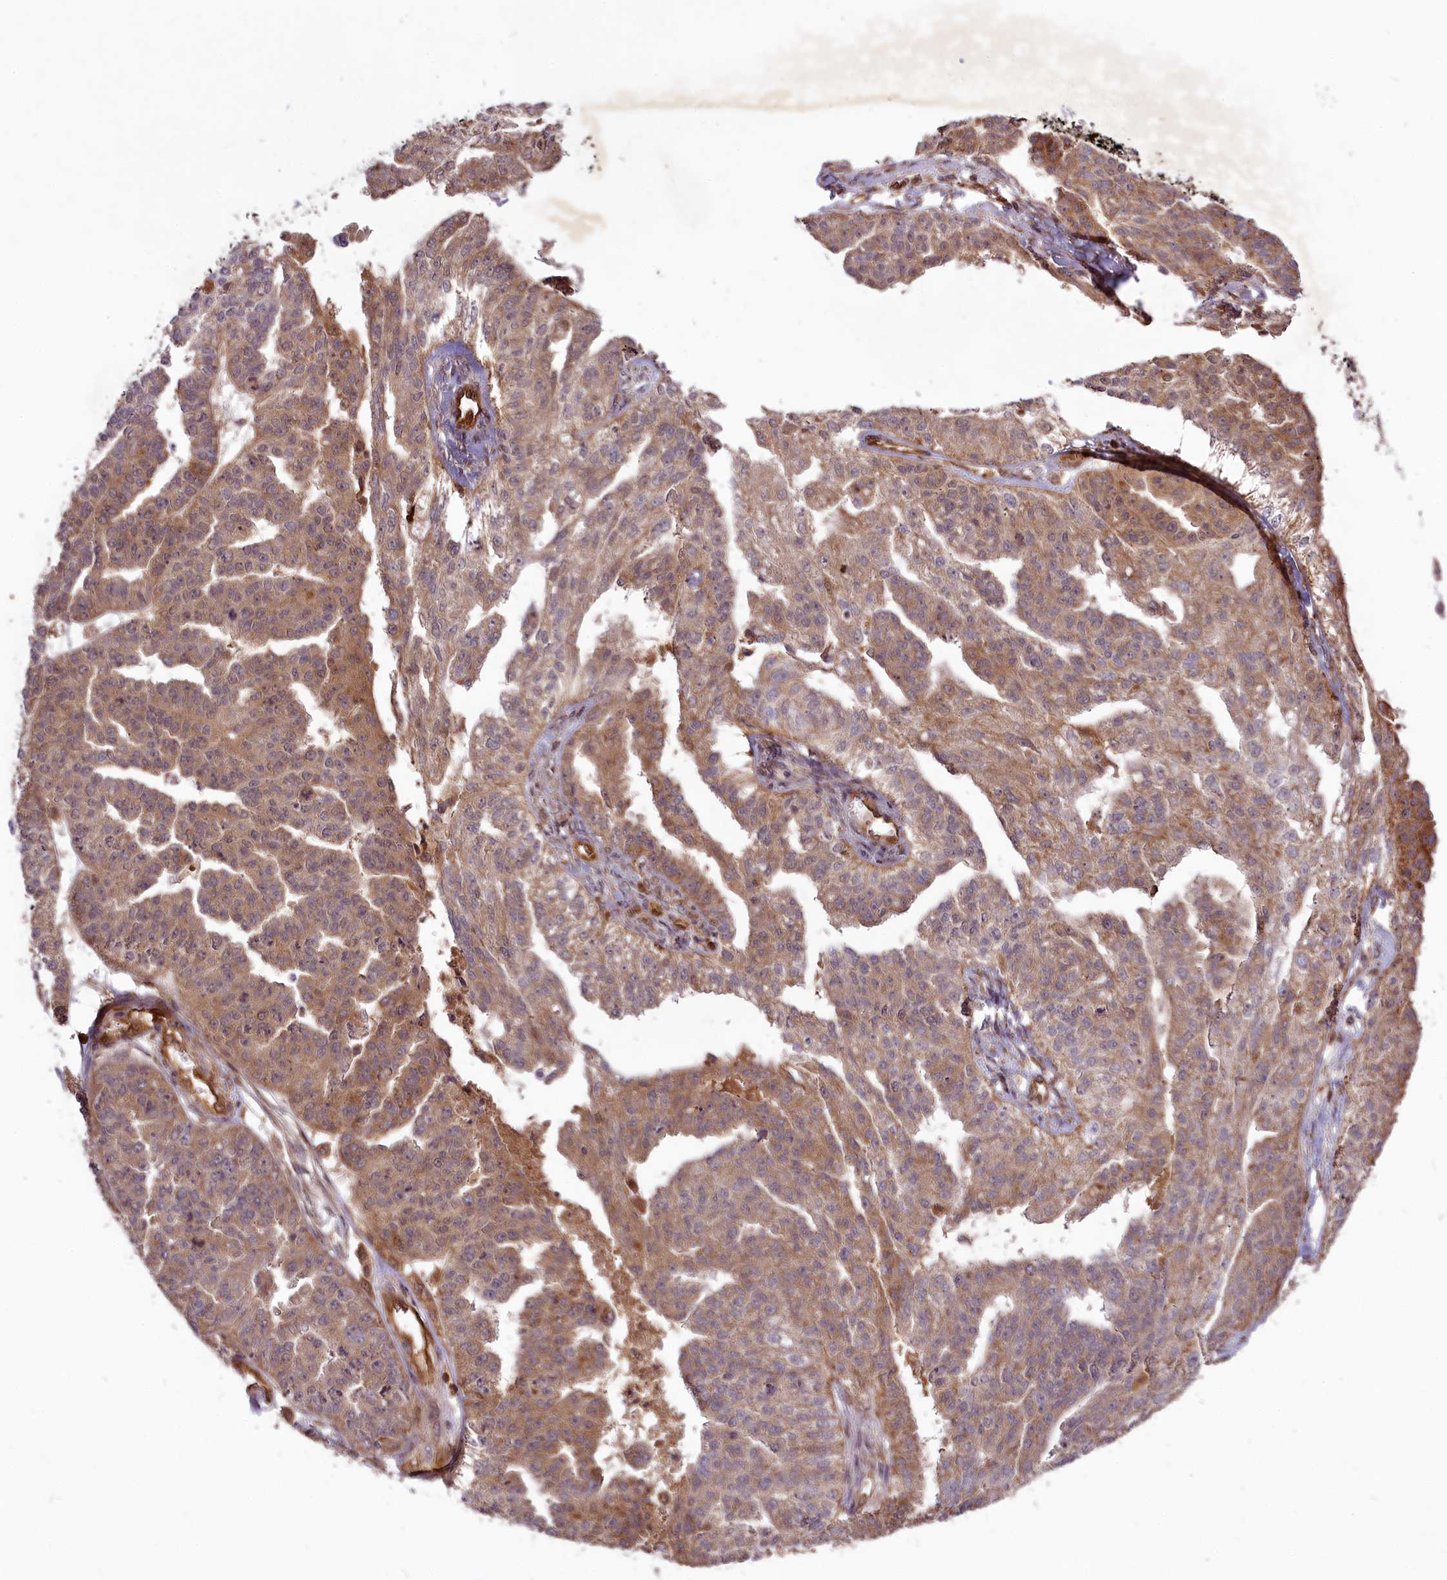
{"staining": {"intensity": "moderate", "quantity": ">75%", "location": "cytoplasmic/membranous"}, "tissue": "ovarian cancer", "cell_type": "Tumor cells", "image_type": "cancer", "snomed": [{"axis": "morphology", "description": "Cystadenocarcinoma, serous, NOS"}, {"axis": "topography", "description": "Ovary"}], "caption": "Tumor cells reveal moderate cytoplasmic/membranous staining in about >75% of cells in serous cystadenocarcinoma (ovarian). Immunohistochemistry stains the protein of interest in brown and the nuclei are stained blue.", "gene": "COX17", "patient": {"sex": "female", "age": 58}}